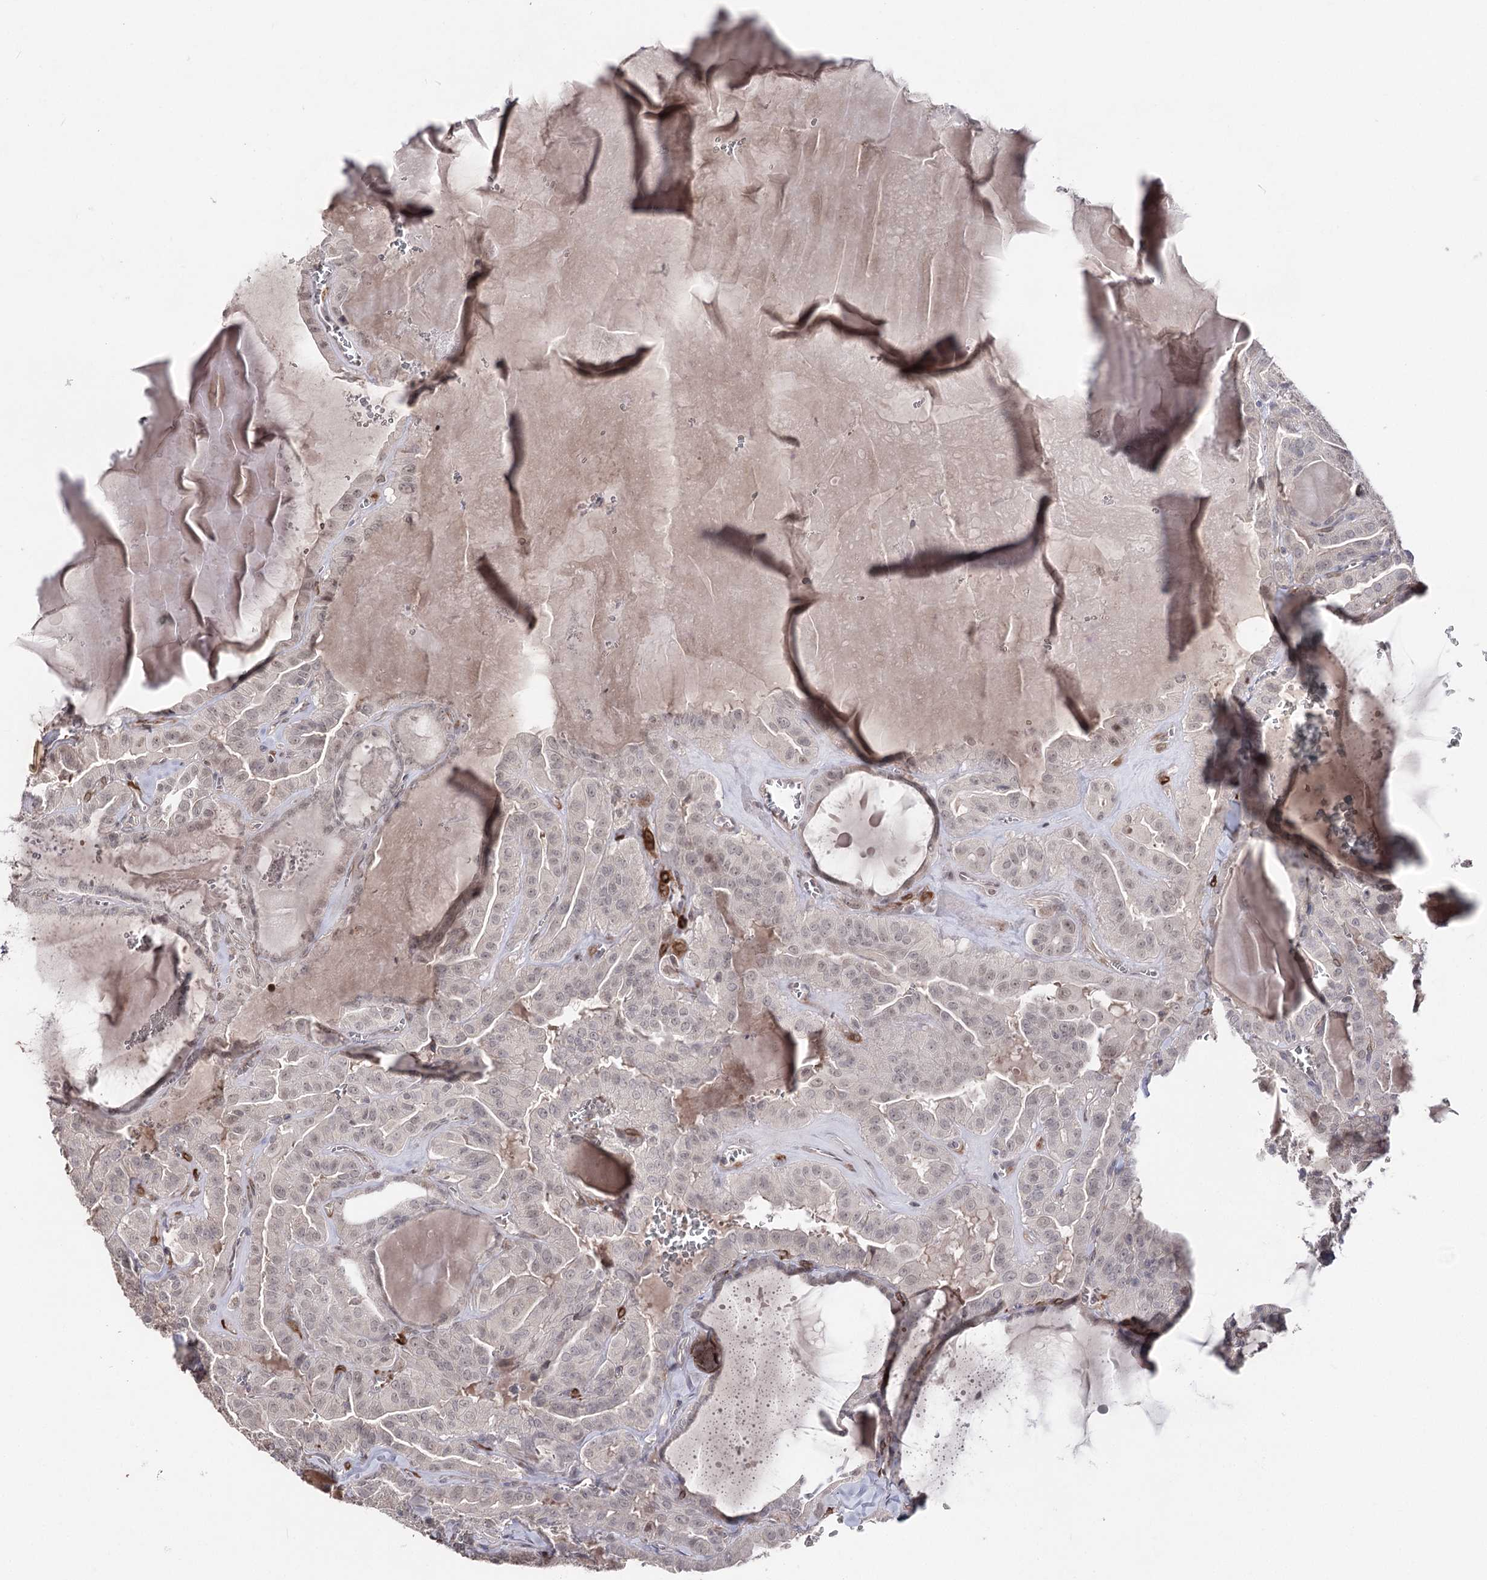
{"staining": {"intensity": "weak", "quantity": "<25%", "location": "nuclear"}, "tissue": "thyroid cancer", "cell_type": "Tumor cells", "image_type": "cancer", "snomed": [{"axis": "morphology", "description": "Papillary adenocarcinoma, NOS"}, {"axis": "topography", "description": "Thyroid gland"}], "caption": "Immunohistochemistry (IHC) micrograph of neoplastic tissue: thyroid papillary adenocarcinoma stained with DAB shows no significant protein staining in tumor cells. (DAB (3,3'-diaminobenzidine) IHC, high magnification).", "gene": "HSD11B2", "patient": {"sex": "male", "age": 52}}